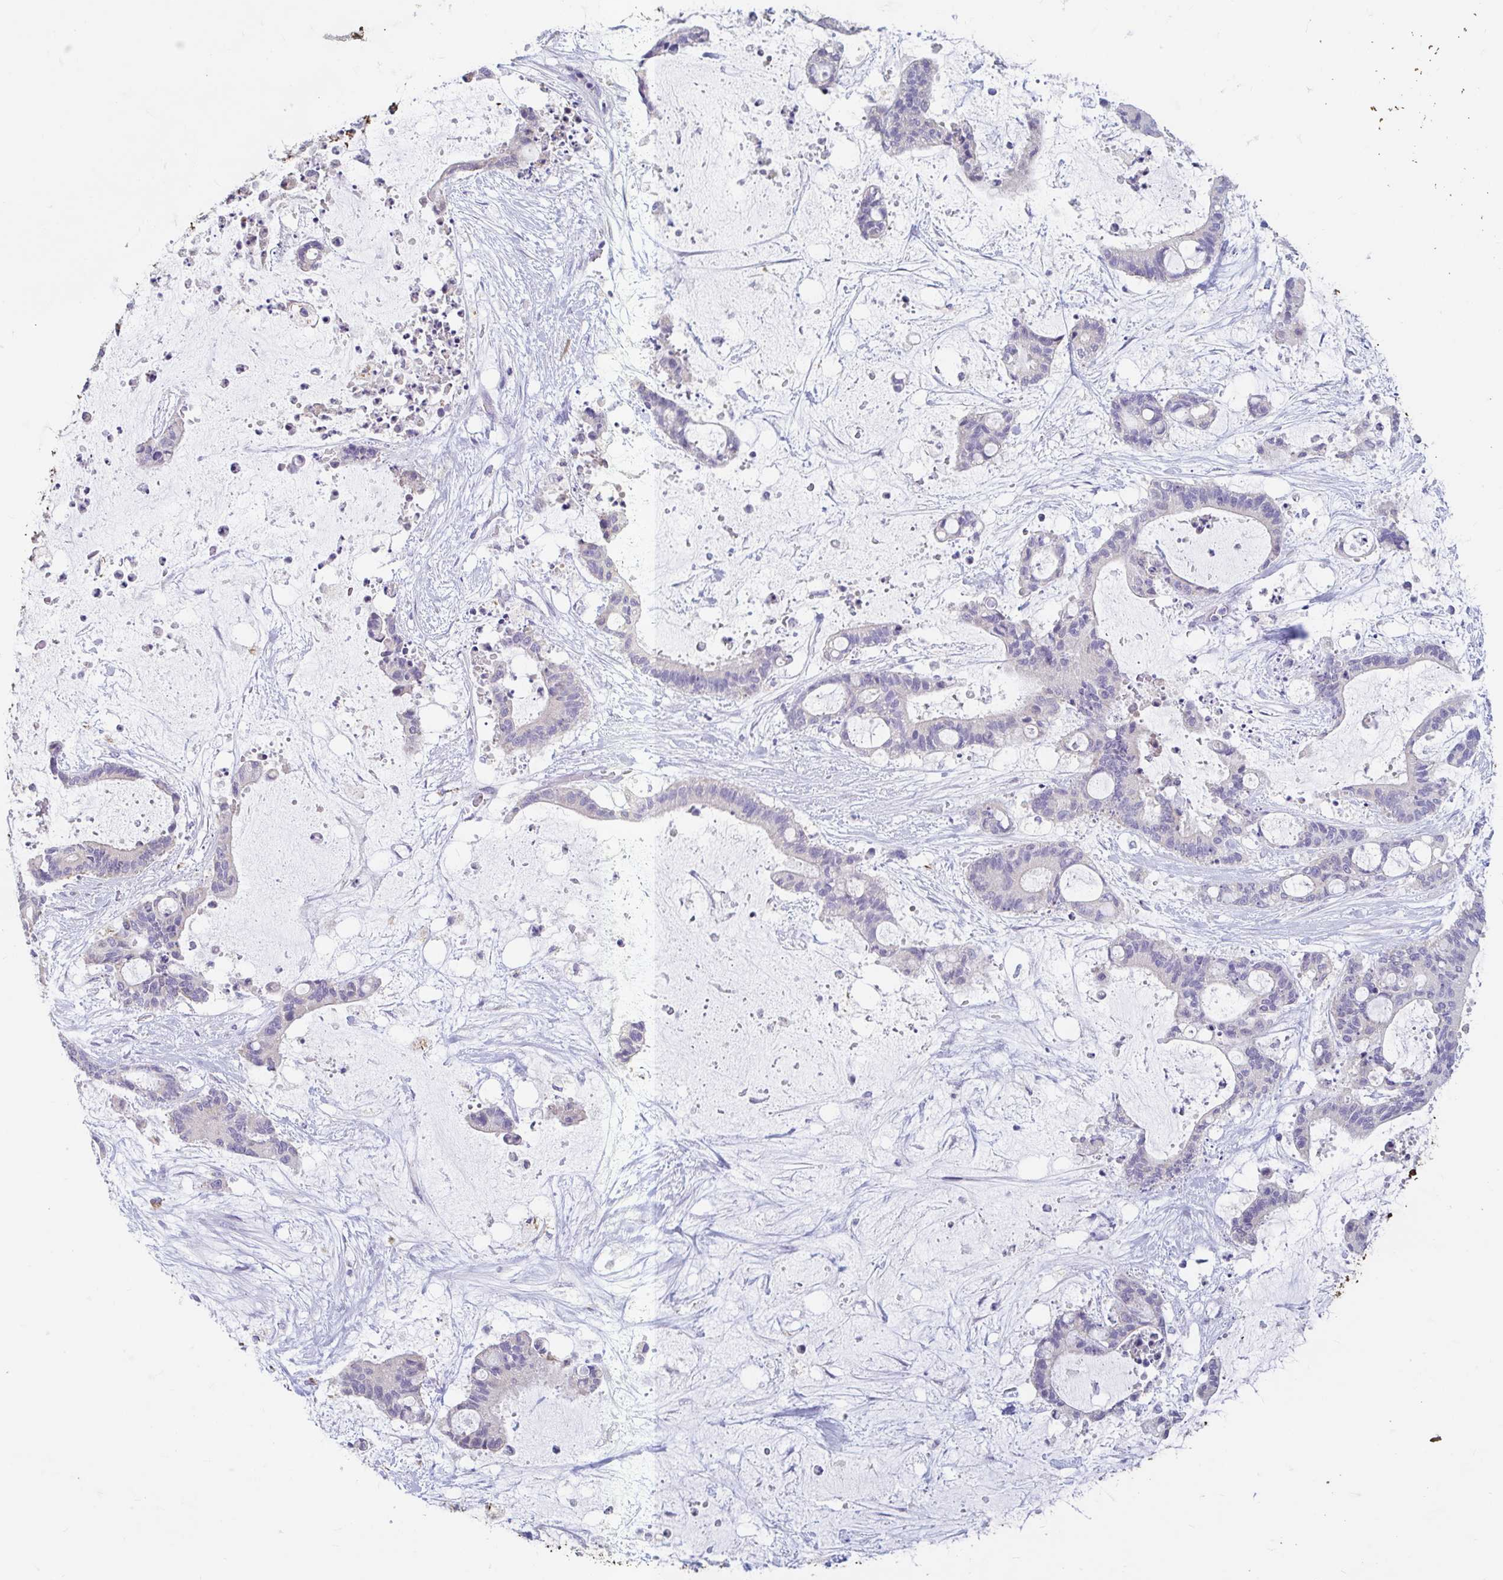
{"staining": {"intensity": "negative", "quantity": "none", "location": "none"}, "tissue": "liver cancer", "cell_type": "Tumor cells", "image_type": "cancer", "snomed": [{"axis": "morphology", "description": "Normal tissue, NOS"}, {"axis": "morphology", "description": "Cholangiocarcinoma"}, {"axis": "topography", "description": "Liver"}, {"axis": "topography", "description": "Peripheral nerve tissue"}], "caption": "Tumor cells show no significant positivity in liver cancer. (IHC, brightfield microscopy, high magnification).", "gene": "ADH1A", "patient": {"sex": "female", "age": 73}}